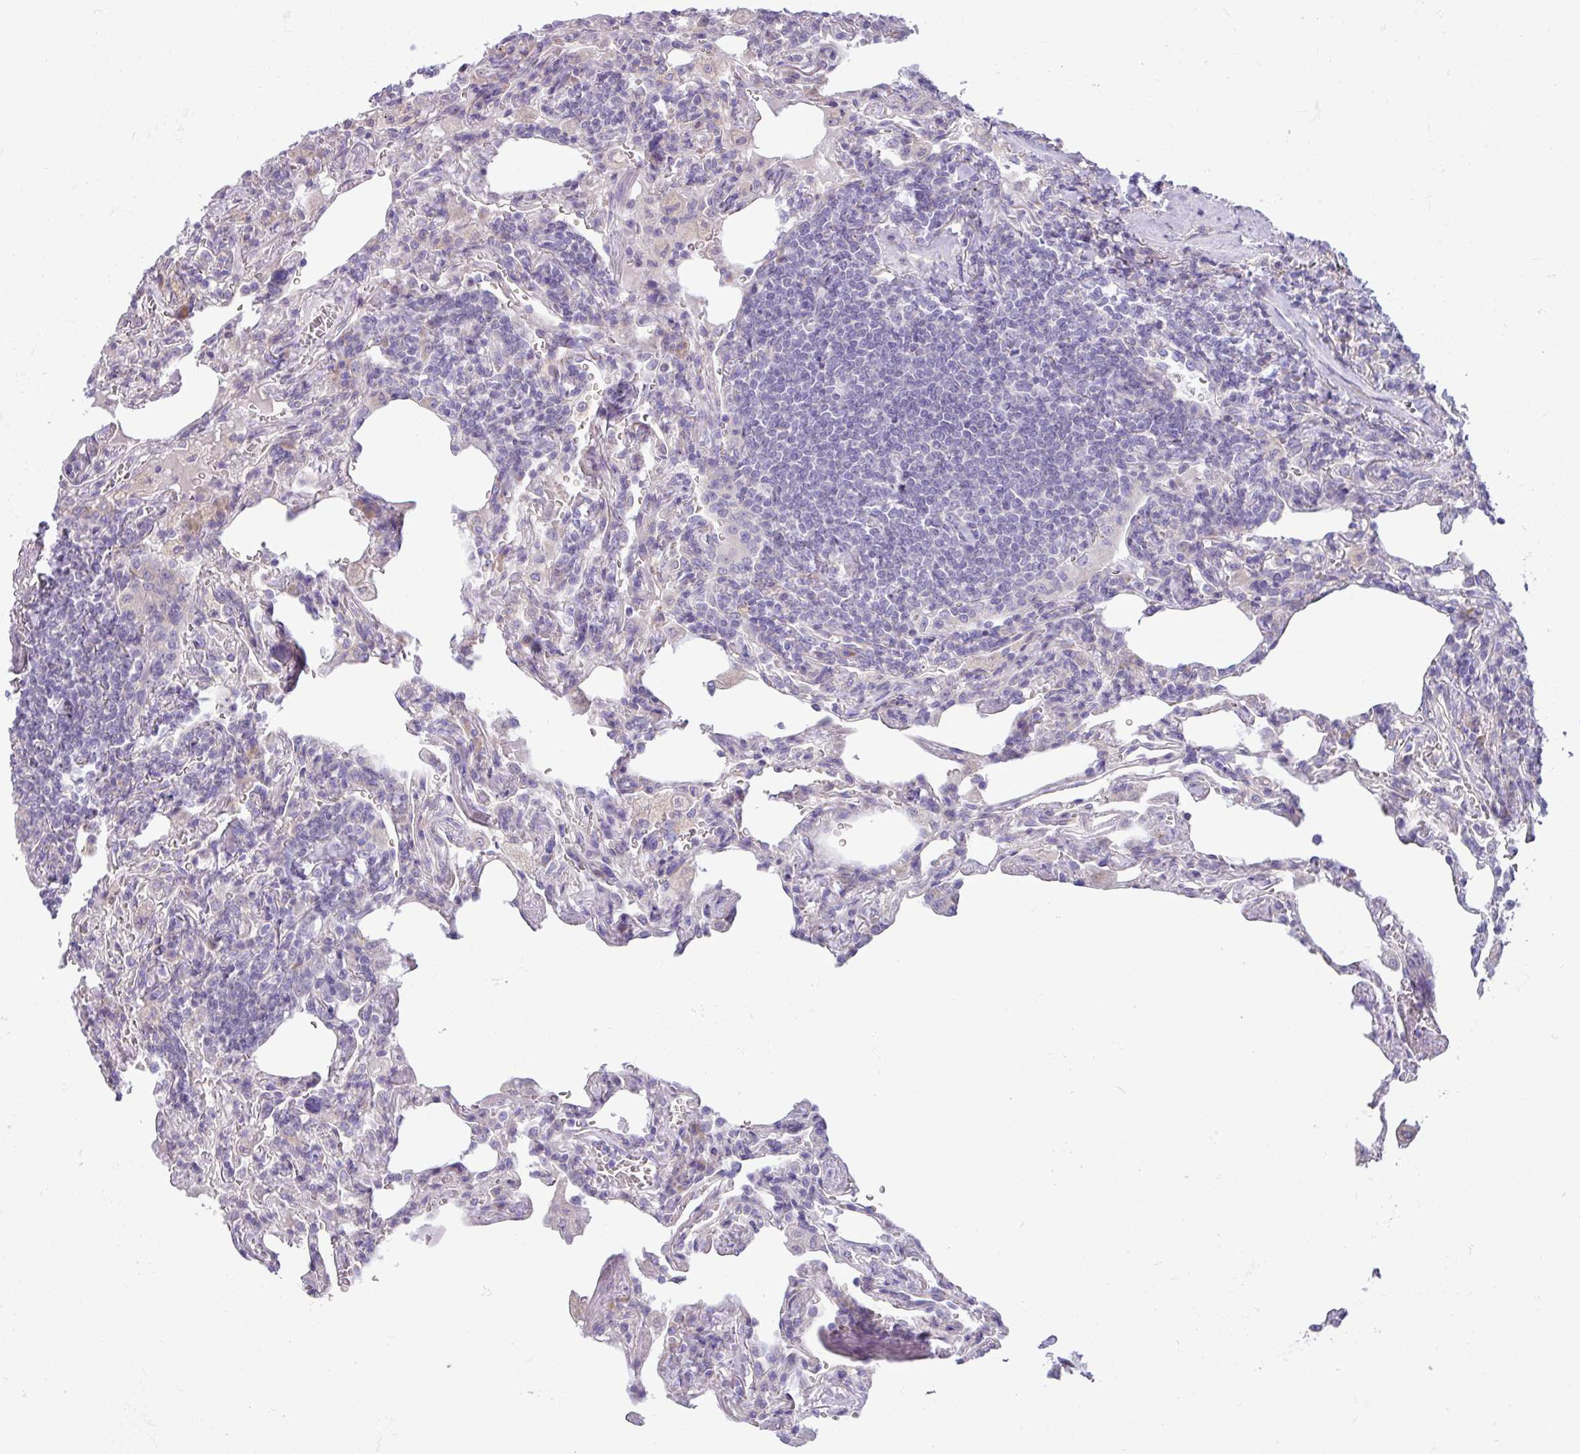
{"staining": {"intensity": "negative", "quantity": "none", "location": "none"}, "tissue": "lymphoma", "cell_type": "Tumor cells", "image_type": "cancer", "snomed": [{"axis": "morphology", "description": "Malignant lymphoma, non-Hodgkin's type, Low grade"}, {"axis": "topography", "description": "Lung"}], "caption": "The IHC photomicrograph has no significant staining in tumor cells of malignant lymphoma, non-Hodgkin's type (low-grade) tissue.", "gene": "IRGC", "patient": {"sex": "female", "age": 71}}